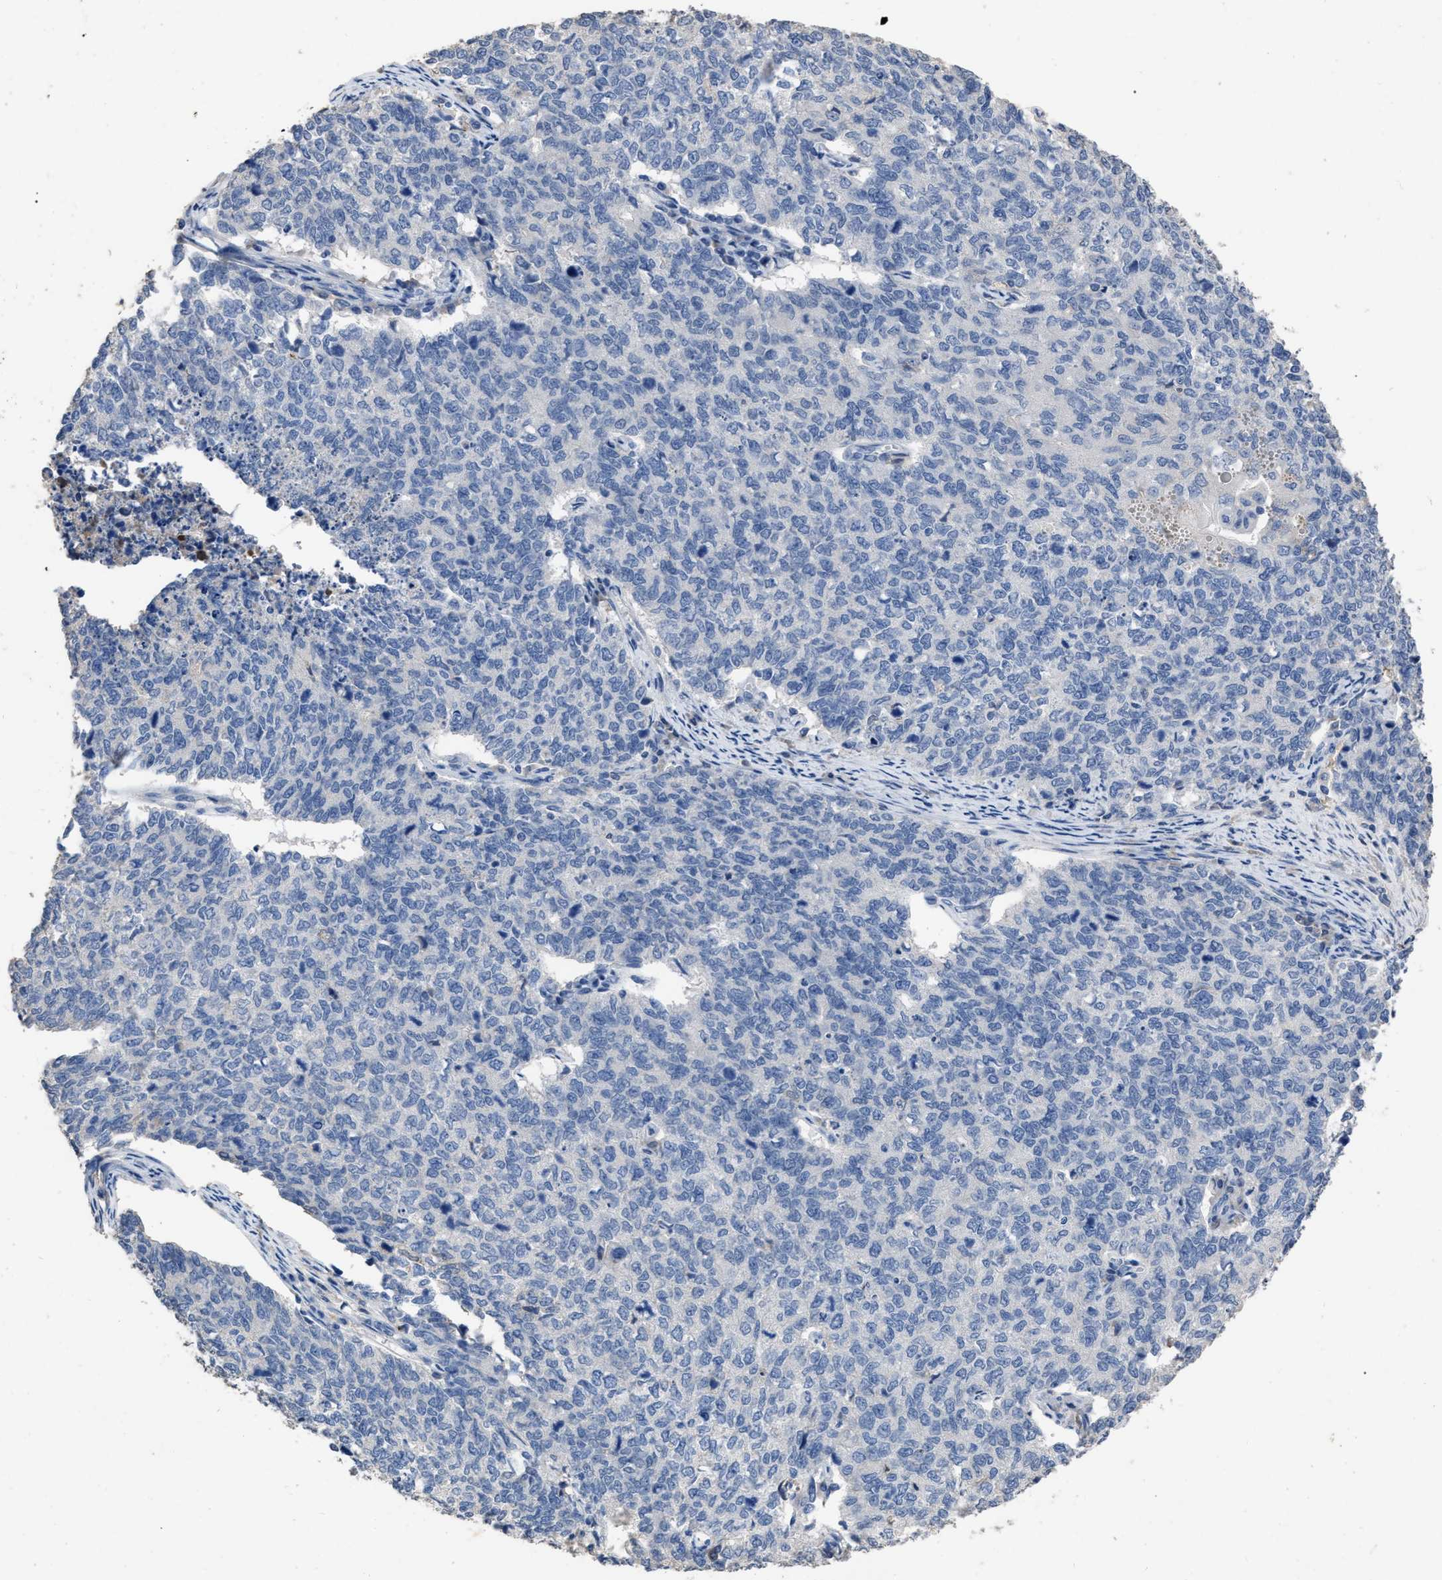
{"staining": {"intensity": "negative", "quantity": "none", "location": "none"}, "tissue": "cervical cancer", "cell_type": "Tumor cells", "image_type": "cancer", "snomed": [{"axis": "morphology", "description": "Squamous cell carcinoma, NOS"}, {"axis": "topography", "description": "Cervix"}], "caption": "A micrograph of human cervical cancer is negative for staining in tumor cells.", "gene": "HABP2", "patient": {"sex": "female", "age": 63}}